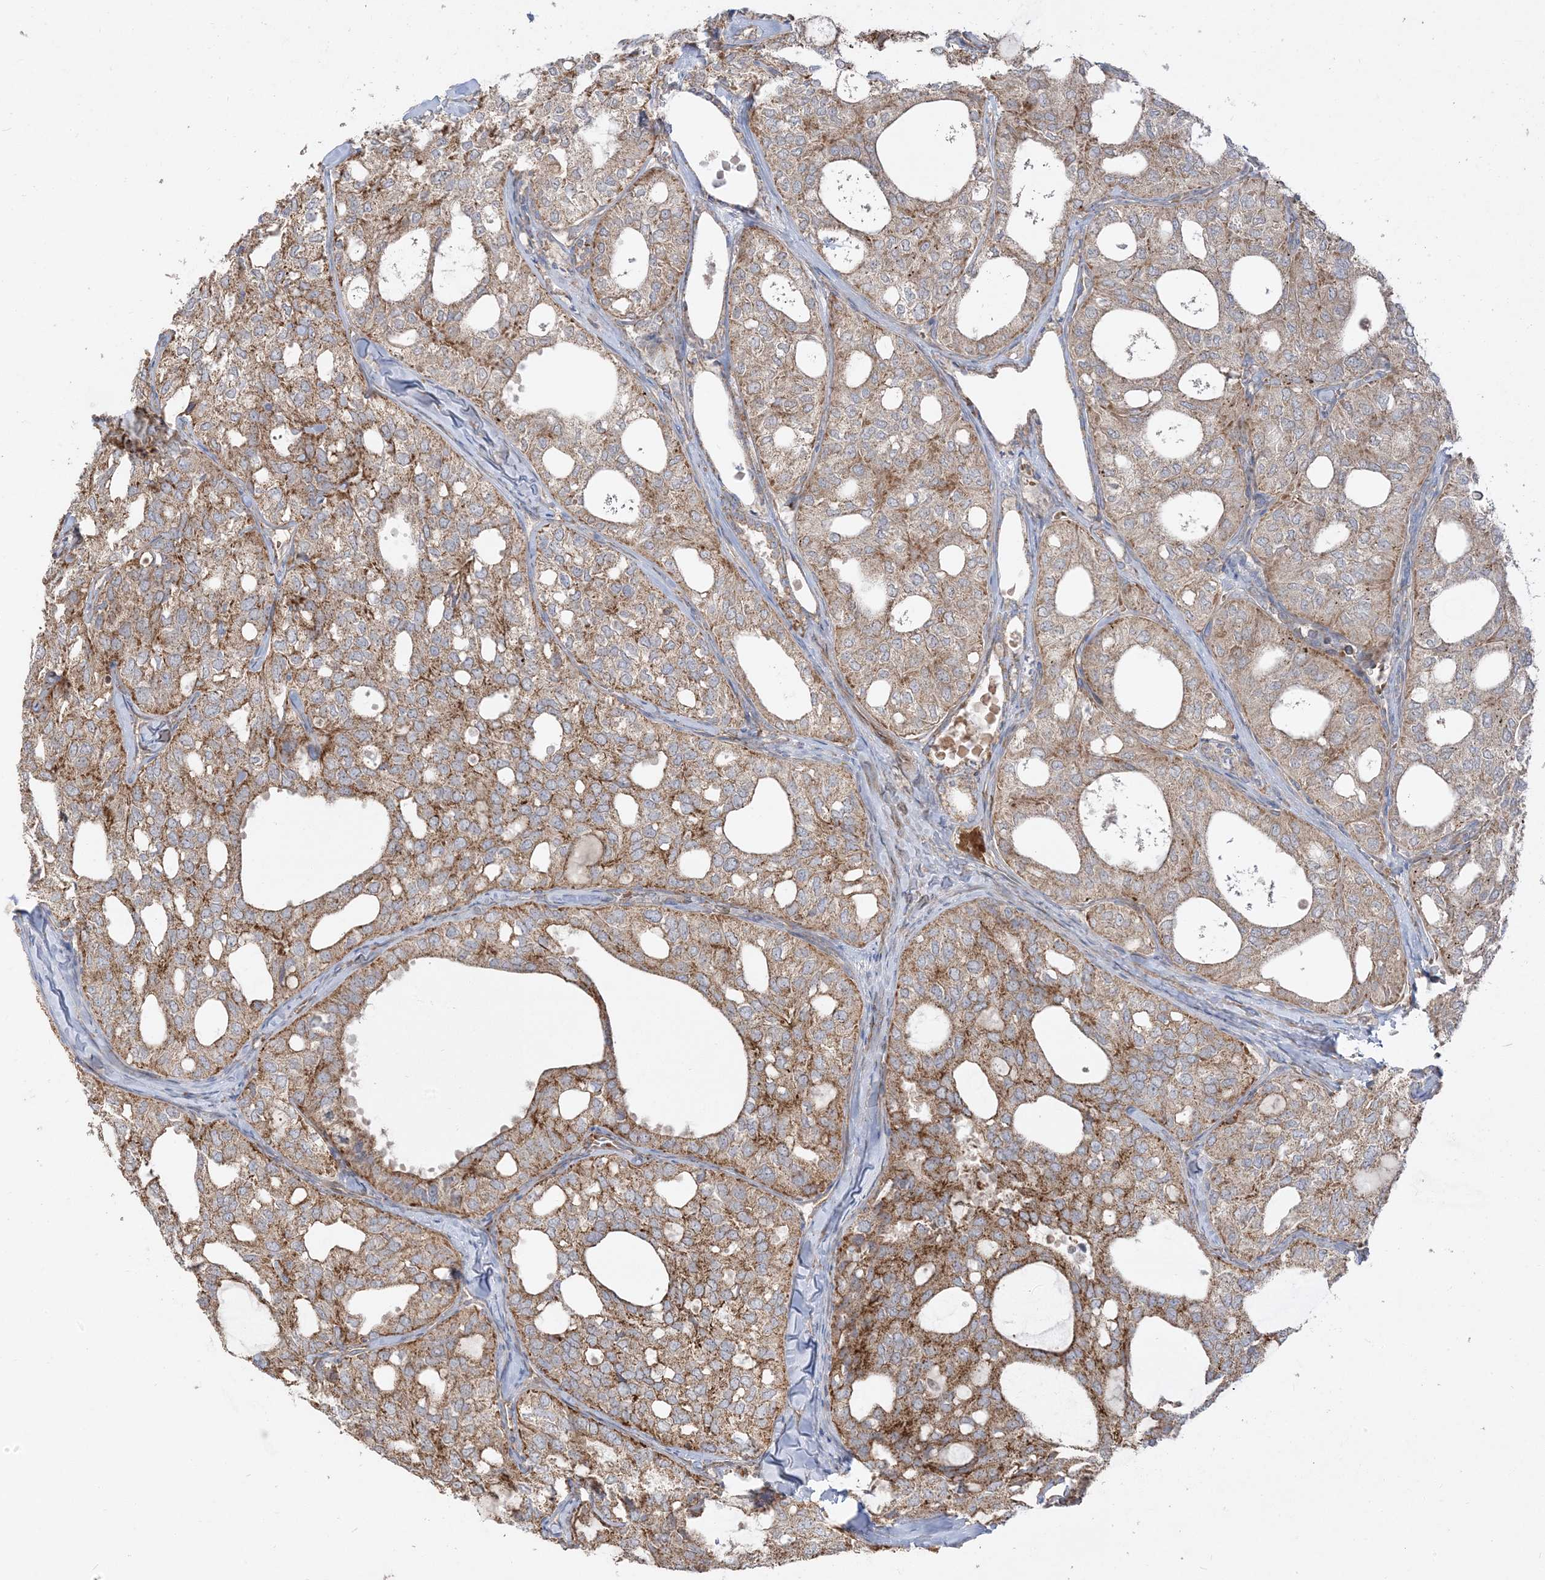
{"staining": {"intensity": "moderate", "quantity": ">75%", "location": "cytoplasmic/membranous"}, "tissue": "thyroid cancer", "cell_type": "Tumor cells", "image_type": "cancer", "snomed": [{"axis": "morphology", "description": "Follicular adenoma carcinoma, NOS"}, {"axis": "topography", "description": "Thyroid gland"}], "caption": "Immunohistochemical staining of thyroid follicular adenoma carcinoma exhibits medium levels of moderate cytoplasmic/membranous positivity in approximately >75% of tumor cells.", "gene": "AARS2", "patient": {"sex": "male", "age": 75}}